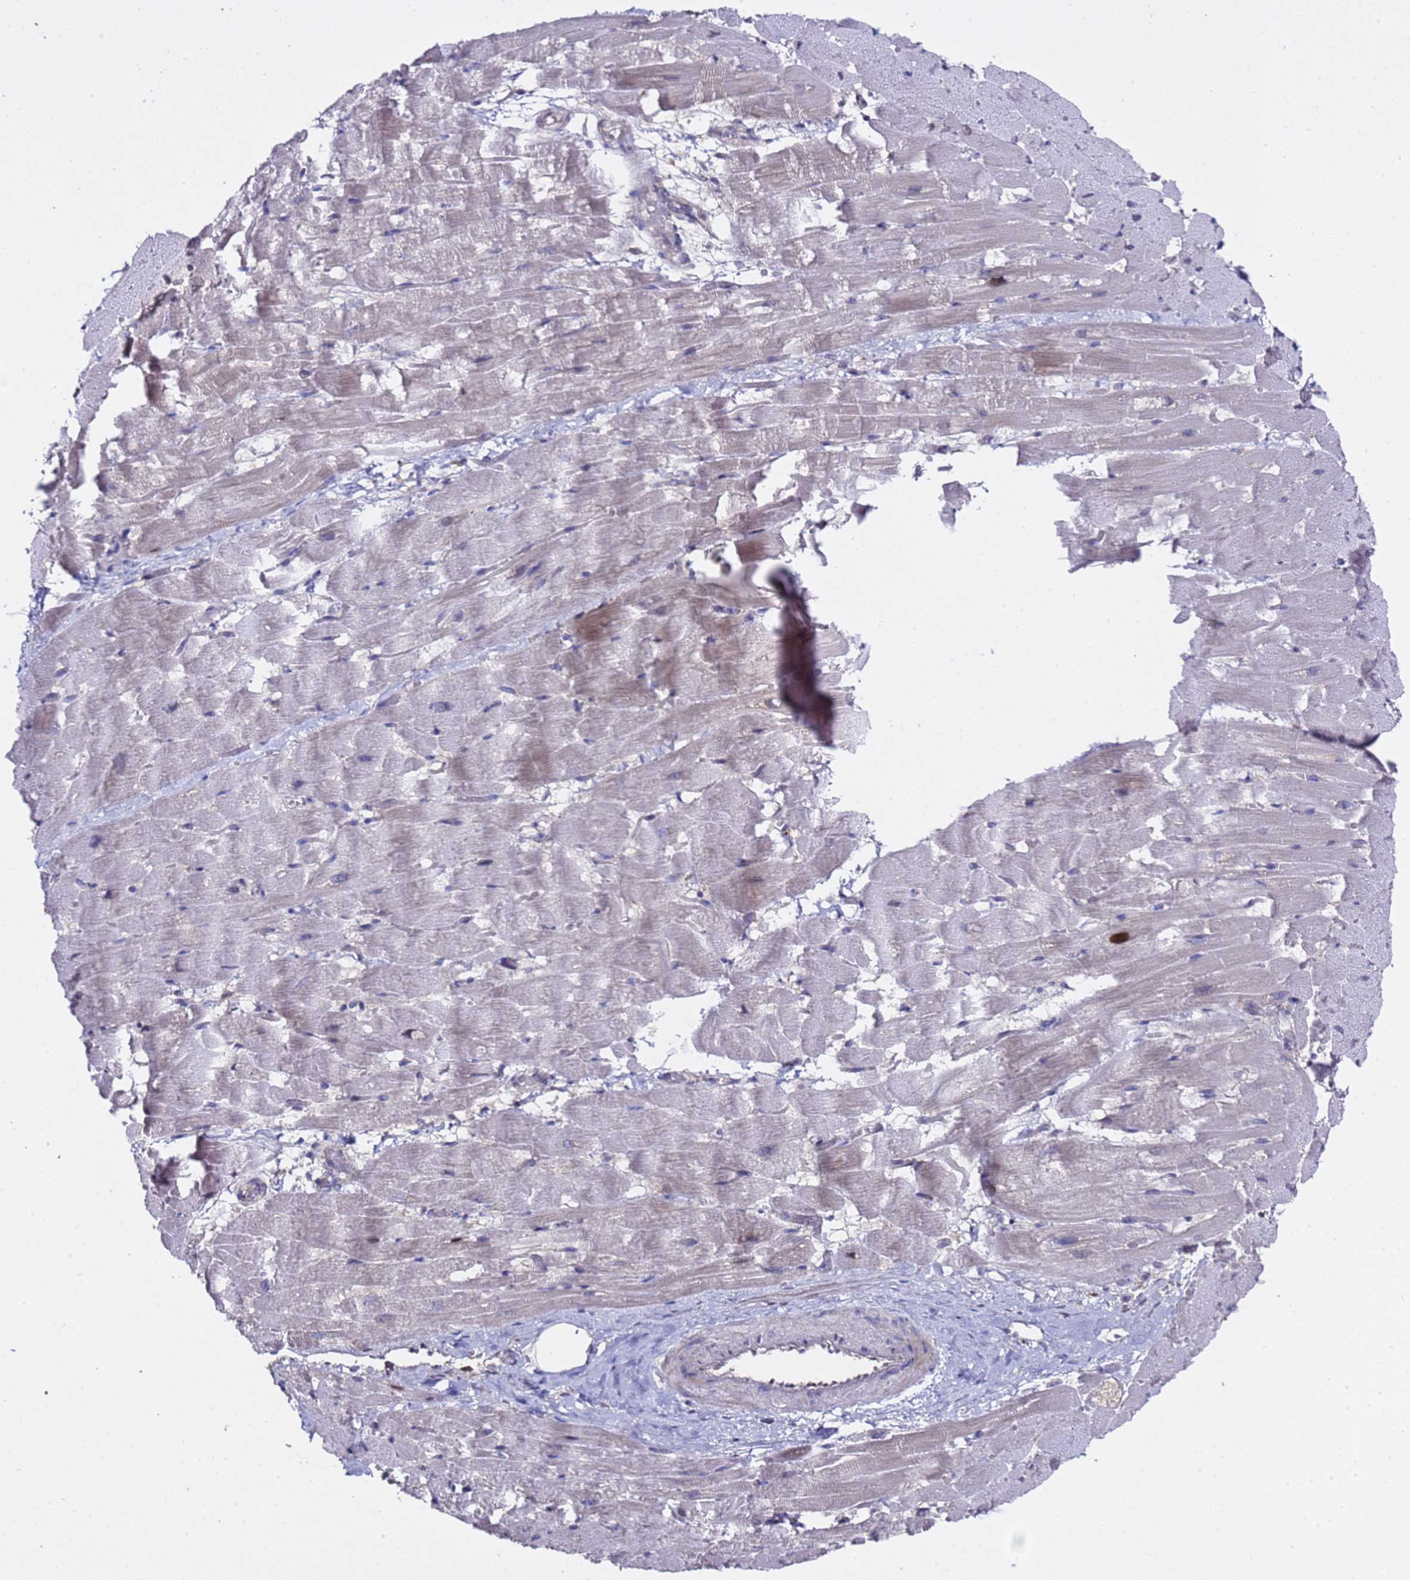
{"staining": {"intensity": "negative", "quantity": "none", "location": "none"}, "tissue": "heart muscle", "cell_type": "Cardiomyocytes", "image_type": "normal", "snomed": [{"axis": "morphology", "description": "Normal tissue, NOS"}, {"axis": "topography", "description": "Heart"}], "caption": "Protein analysis of normal heart muscle demonstrates no significant positivity in cardiomyocytes.", "gene": "ALG3", "patient": {"sex": "male", "age": 37}}